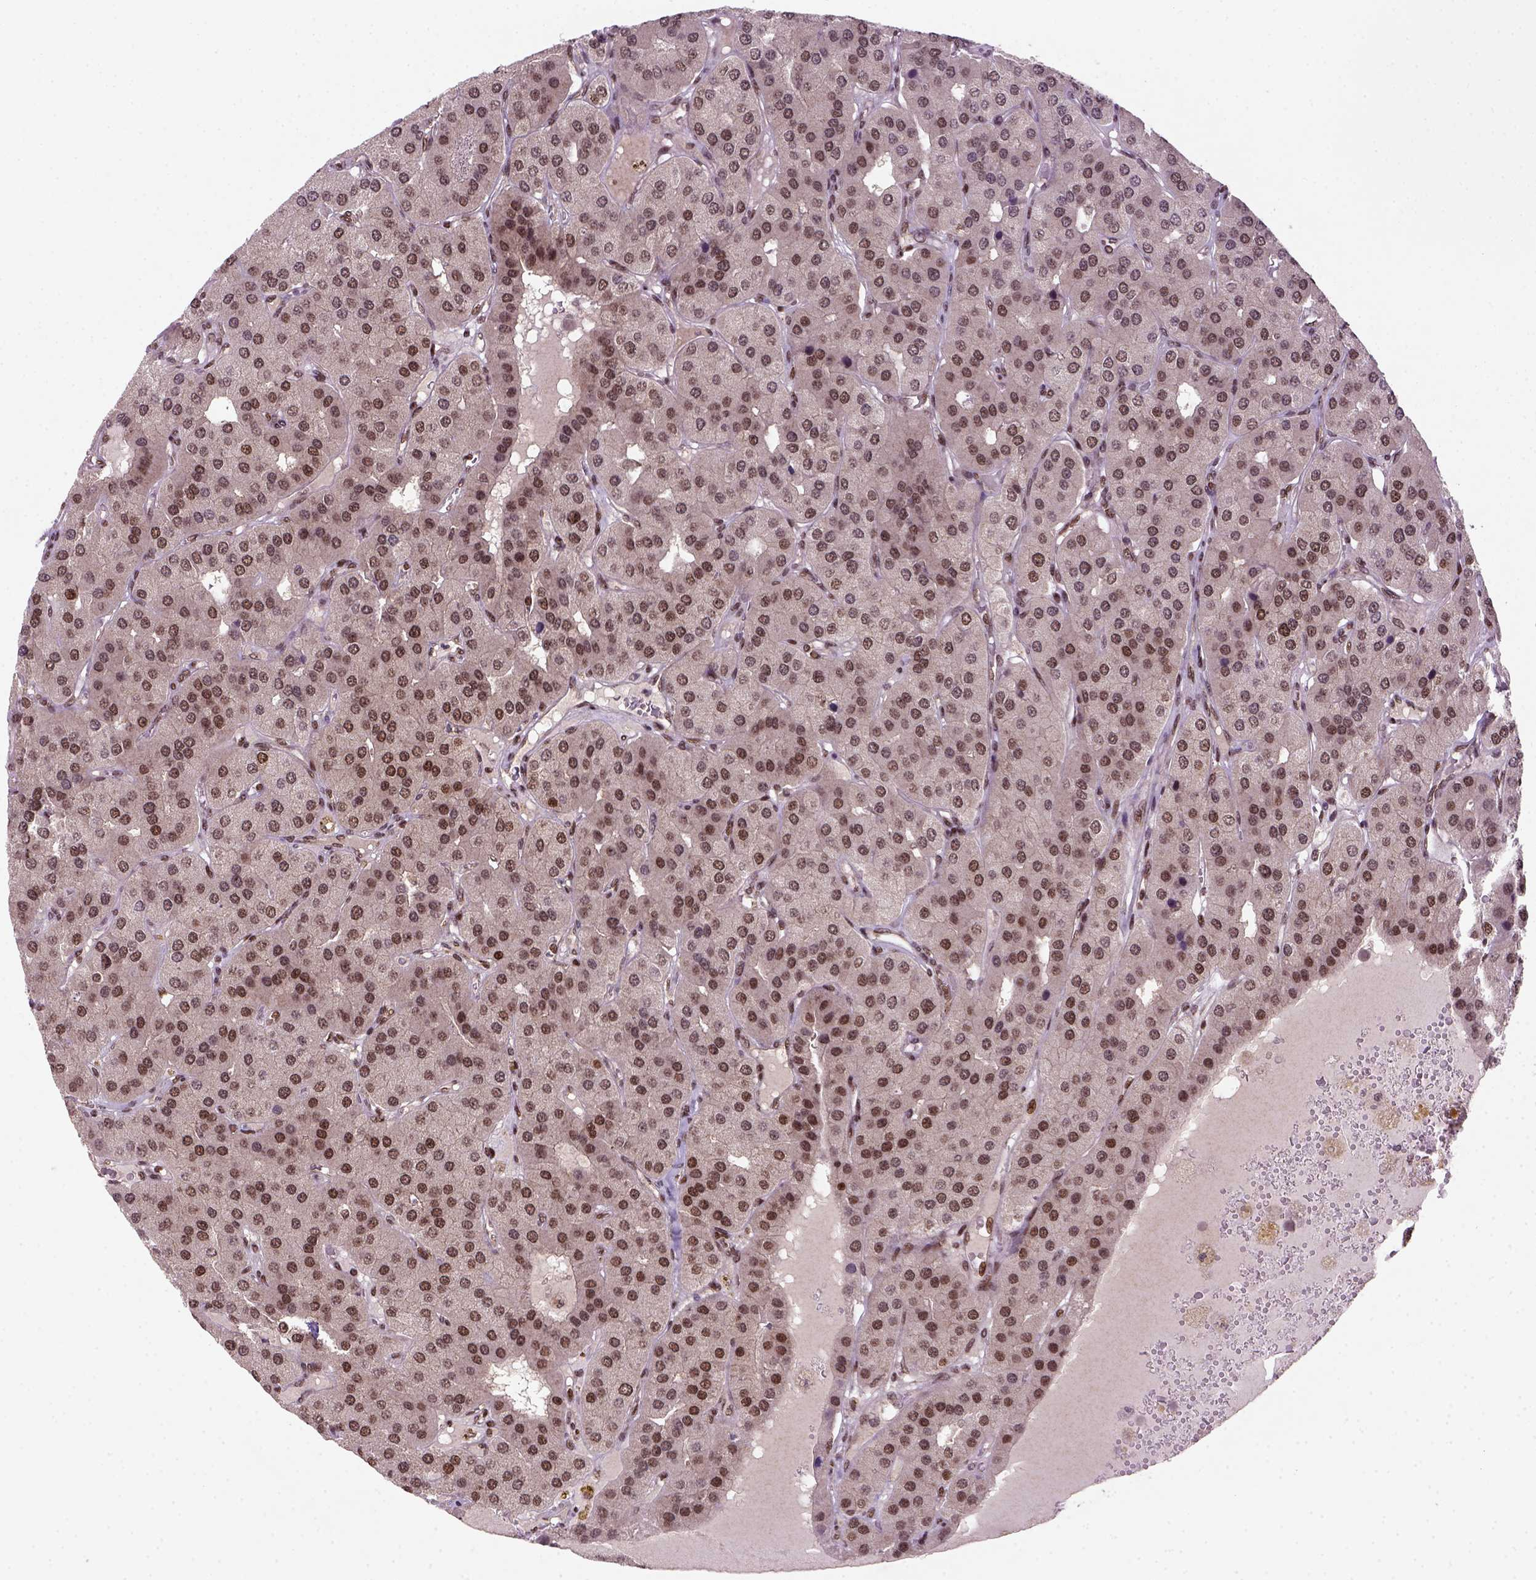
{"staining": {"intensity": "moderate", "quantity": ">75%", "location": "nuclear"}, "tissue": "parathyroid gland", "cell_type": "Glandular cells", "image_type": "normal", "snomed": [{"axis": "morphology", "description": "Normal tissue, NOS"}, {"axis": "morphology", "description": "Adenoma, NOS"}, {"axis": "topography", "description": "Parathyroid gland"}], "caption": "IHC (DAB) staining of unremarkable parathyroid gland demonstrates moderate nuclear protein expression in approximately >75% of glandular cells. (DAB (3,3'-diaminobenzidine) = brown stain, brightfield microscopy at high magnification).", "gene": "MGMT", "patient": {"sex": "female", "age": 86}}